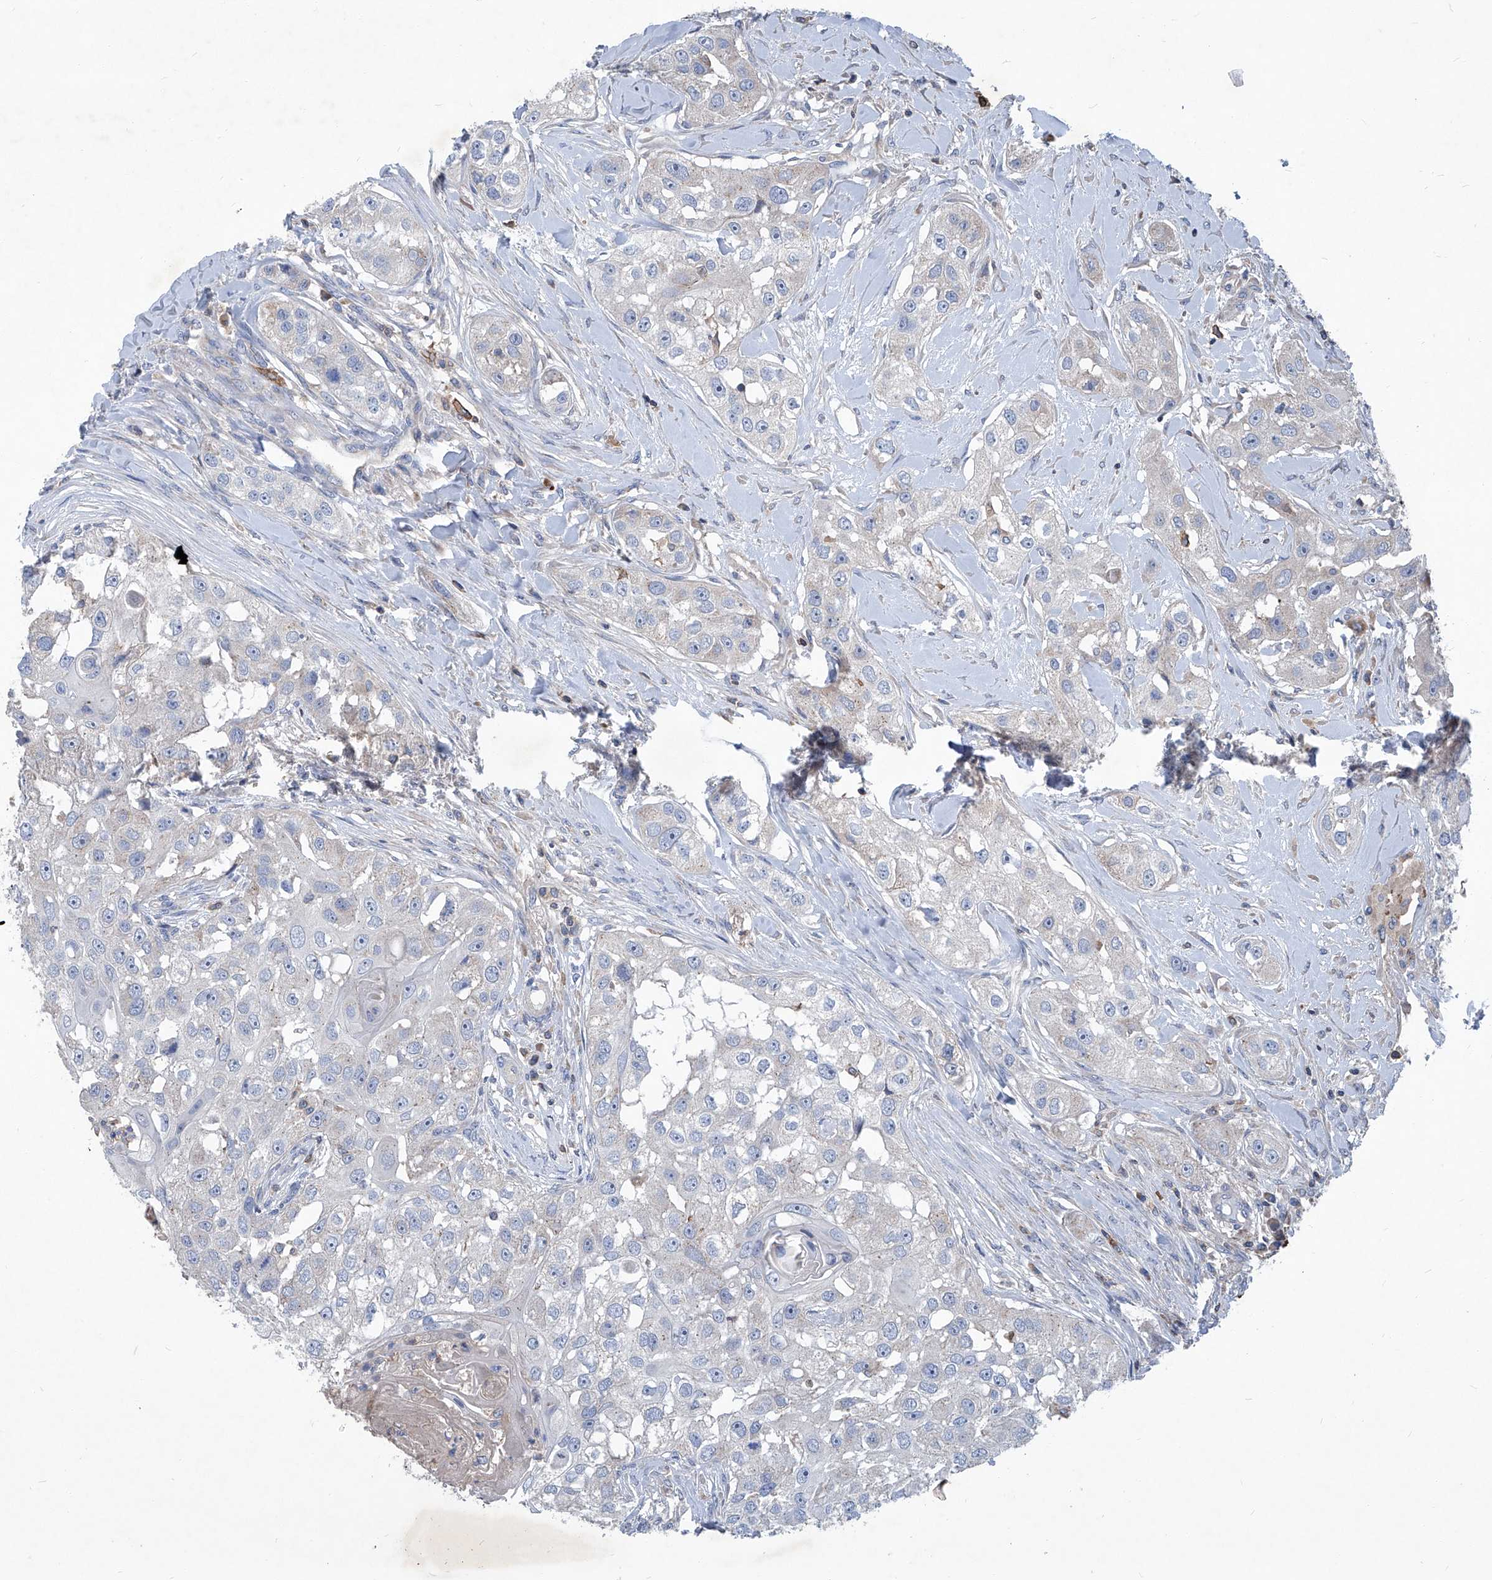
{"staining": {"intensity": "negative", "quantity": "none", "location": "none"}, "tissue": "head and neck cancer", "cell_type": "Tumor cells", "image_type": "cancer", "snomed": [{"axis": "morphology", "description": "Normal tissue, NOS"}, {"axis": "morphology", "description": "Squamous cell carcinoma, NOS"}, {"axis": "topography", "description": "Skeletal muscle"}, {"axis": "topography", "description": "Head-Neck"}], "caption": "Immunohistochemical staining of head and neck cancer (squamous cell carcinoma) exhibits no significant staining in tumor cells.", "gene": "EPHA8", "patient": {"sex": "male", "age": 51}}